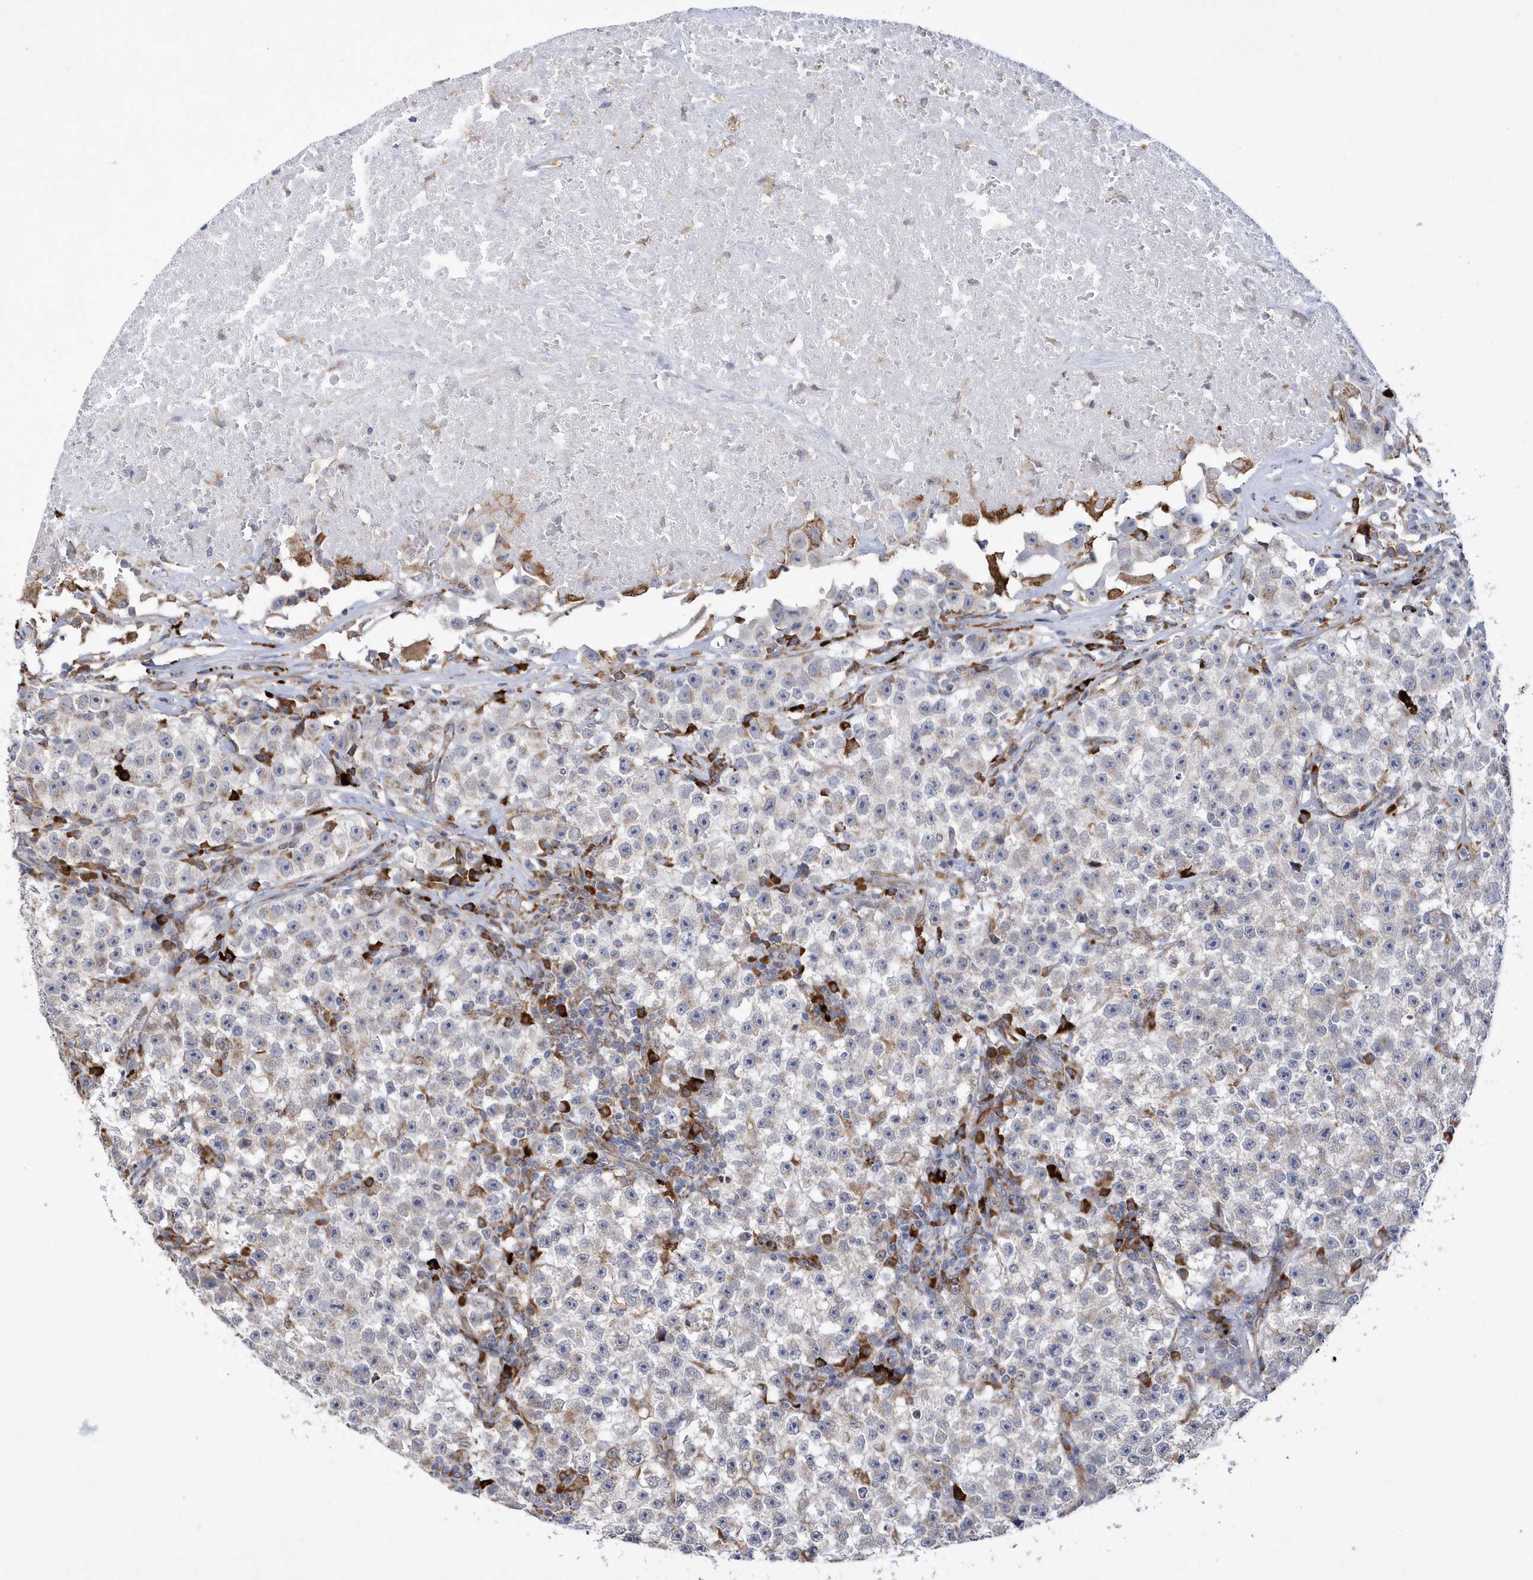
{"staining": {"intensity": "negative", "quantity": "none", "location": "none"}, "tissue": "testis cancer", "cell_type": "Tumor cells", "image_type": "cancer", "snomed": [{"axis": "morphology", "description": "Seminoma, NOS"}, {"axis": "topography", "description": "Testis"}], "caption": "This photomicrograph is of testis cancer (seminoma) stained with immunohistochemistry to label a protein in brown with the nuclei are counter-stained blue. There is no positivity in tumor cells.", "gene": "MED31", "patient": {"sex": "male", "age": 22}}